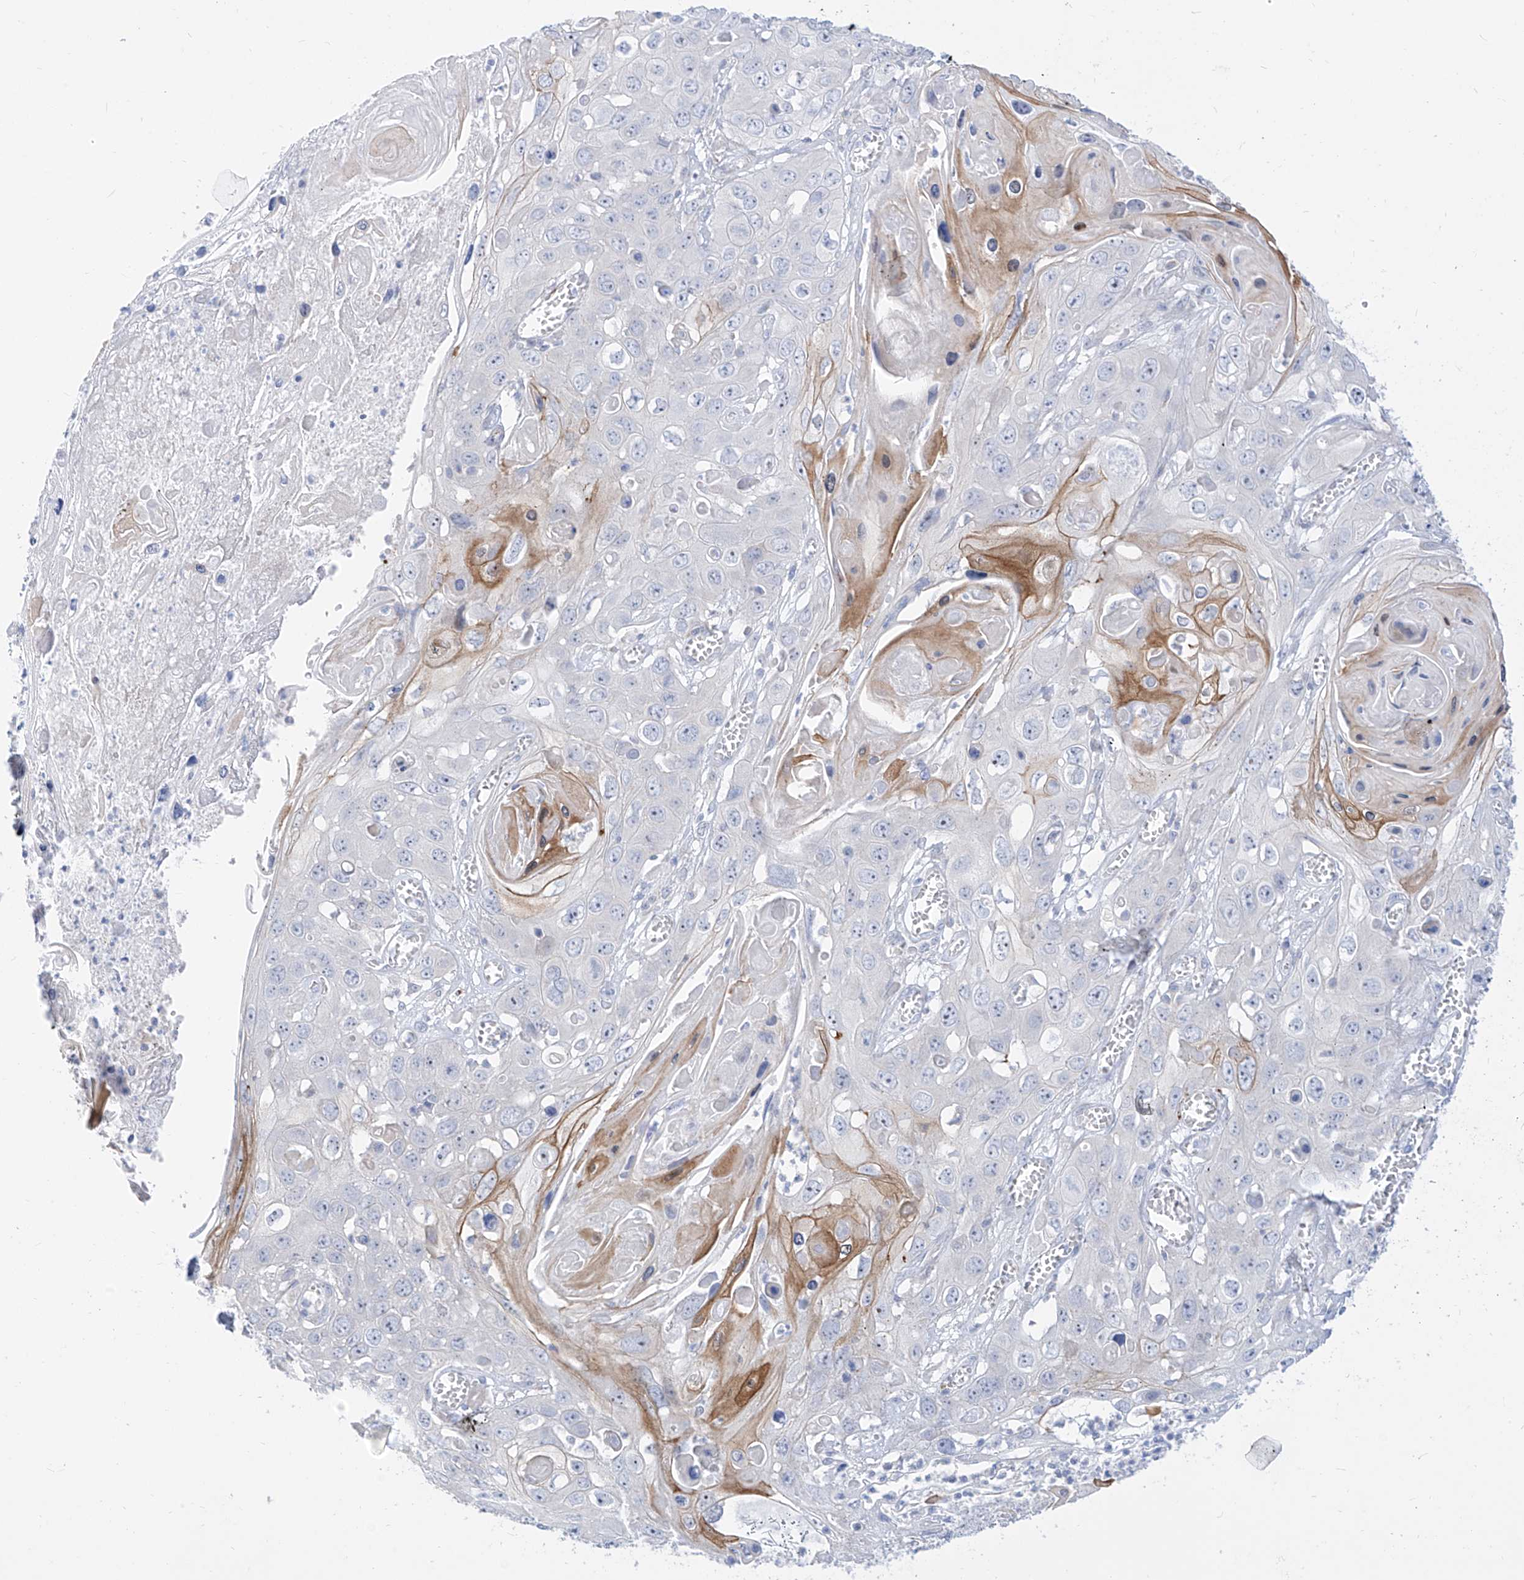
{"staining": {"intensity": "moderate", "quantity": "<25%", "location": "cytoplasmic/membranous"}, "tissue": "skin cancer", "cell_type": "Tumor cells", "image_type": "cancer", "snomed": [{"axis": "morphology", "description": "Squamous cell carcinoma, NOS"}, {"axis": "topography", "description": "Skin"}], "caption": "Immunohistochemistry (IHC) micrograph of human skin squamous cell carcinoma stained for a protein (brown), which exhibits low levels of moderate cytoplasmic/membranous positivity in approximately <25% of tumor cells.", "gene": "SYTL3", "patient": {"sex": "male", "age": 55}}